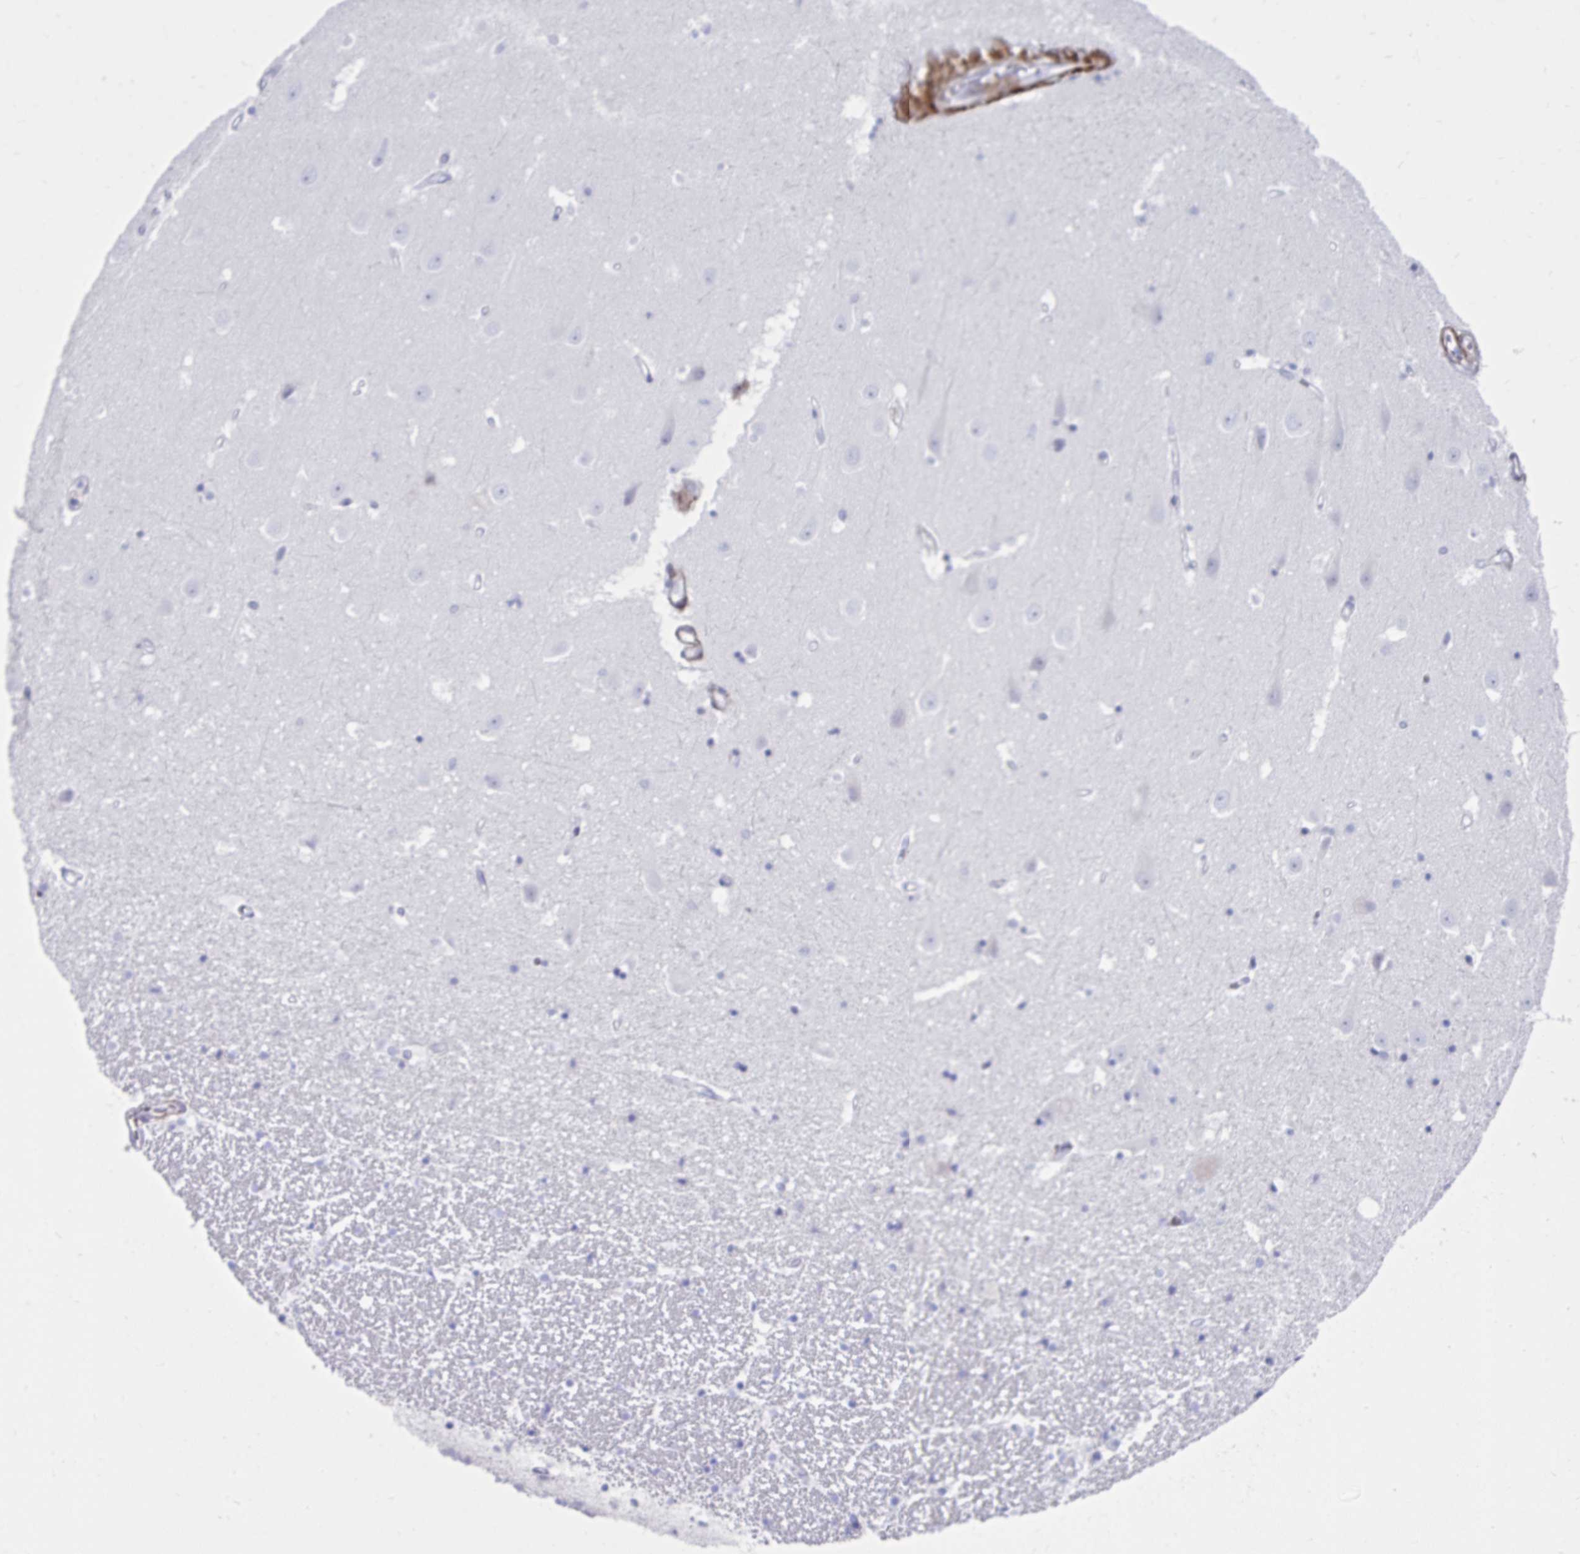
{"staining": {"intensity": "negative", "quantity": "none", "location": "none"}, "tissue": "hippocampus", "cell_type": "Glial cells", "image_type": "normal", "snomed": [{"axis": "morphology", "description": "Normal tissue, NOS"}, {"axis": "topography", "description": "Hippocampus"}], "caption": "Immunohistochemistry of benign human hippocampus shows no positivity in glial cells.", "gene": "GRXCR2", "patient": {"sex": "male", "age": 63}}